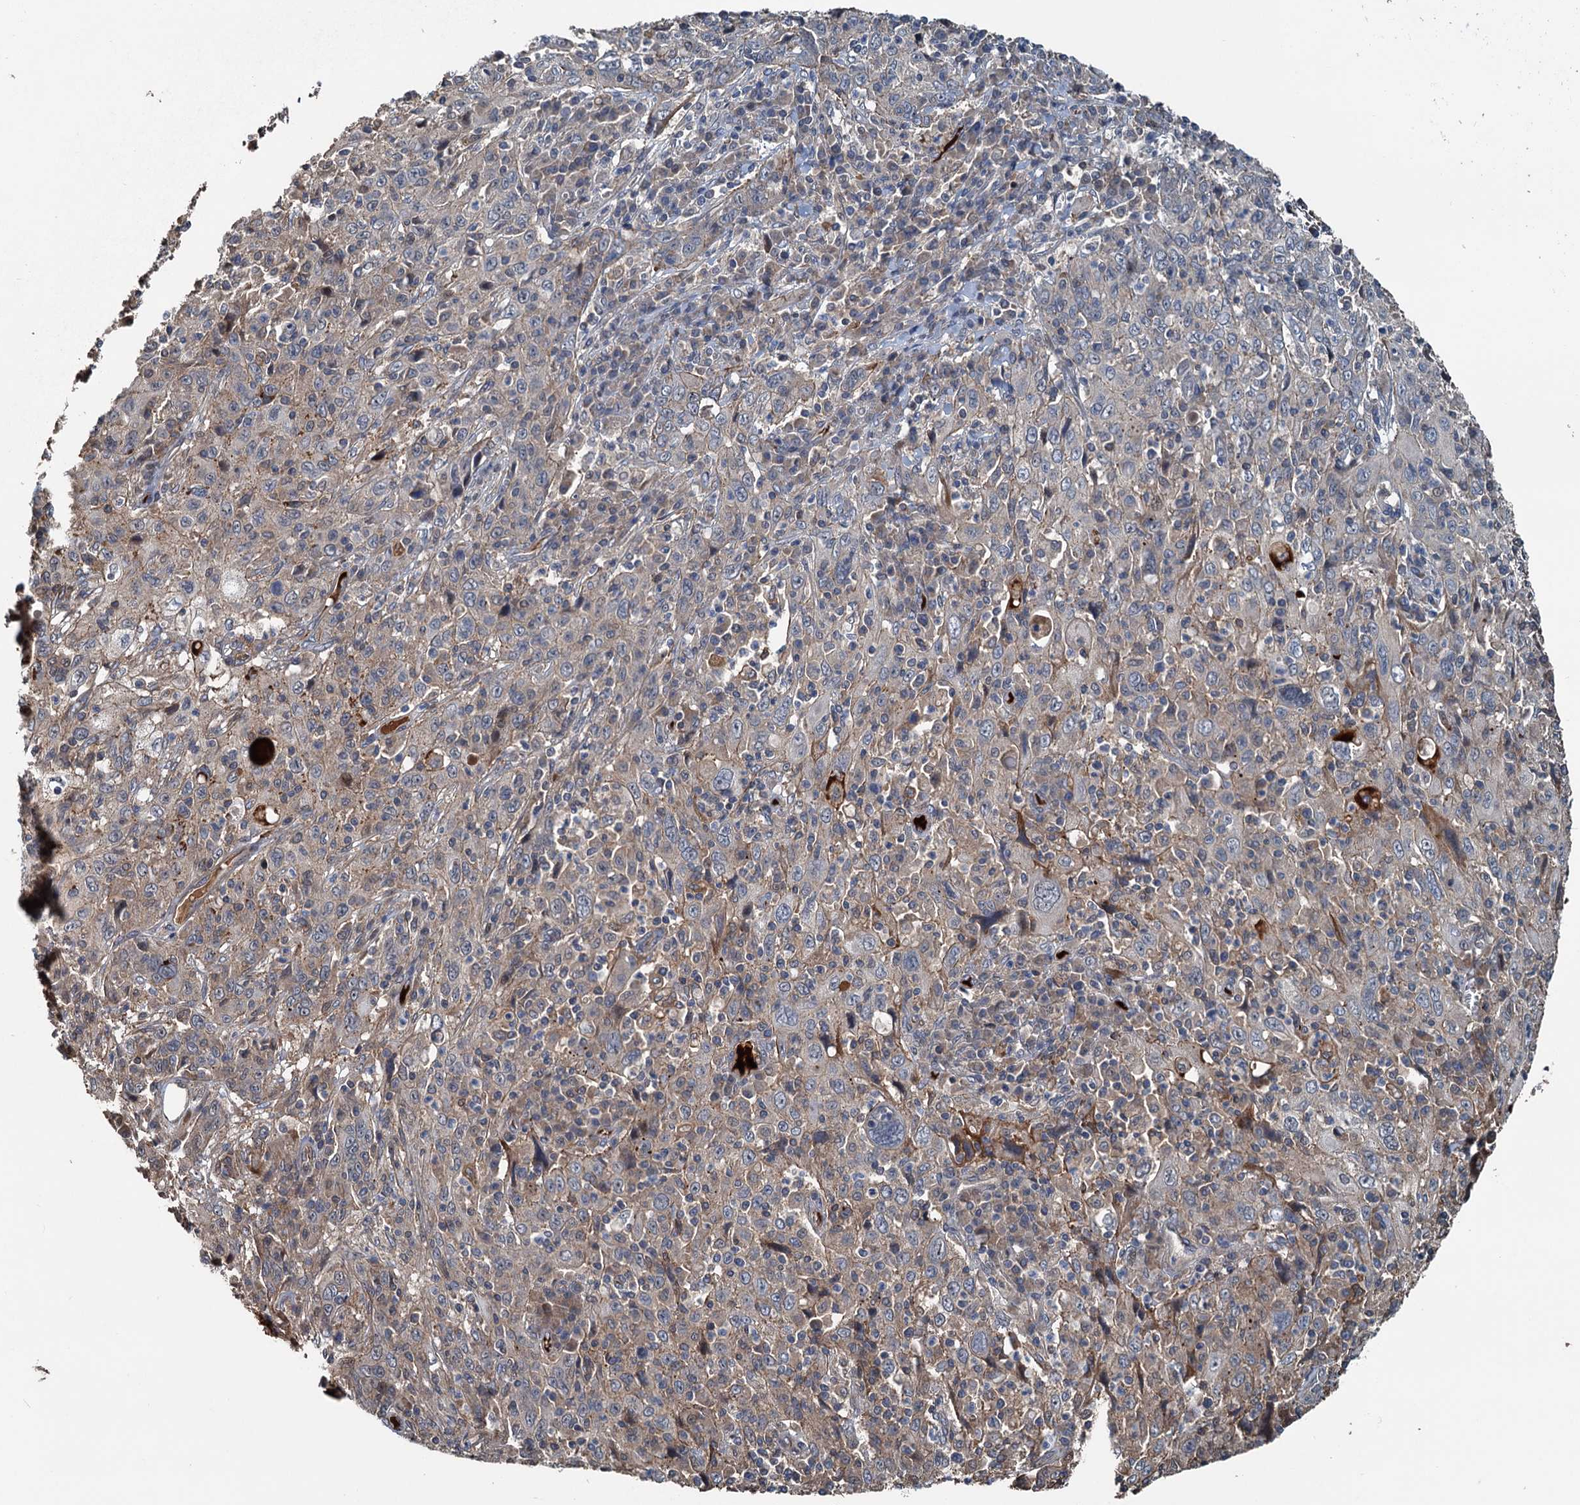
{"staining": {"intensity": "weak", "quantity": "<25%", "location": "cytoplasmic/membranous"}, "tissue": "cervical cancer", "cell_type": "Tumor cells", "image_type": "cancer", "snomed": [{"axis": "morphology", "description": "Squamous cell carcinoma, NOS"}, {"axis": "topography", "description": "Cervix"}], "caption": "Immunohistochemical staining of cervical cancer (squamous cell carcinoma) reveals no significant positivity in tumor cells.", "gene": "TEDC1", "patient": {"sex": "female", "age": 46}}